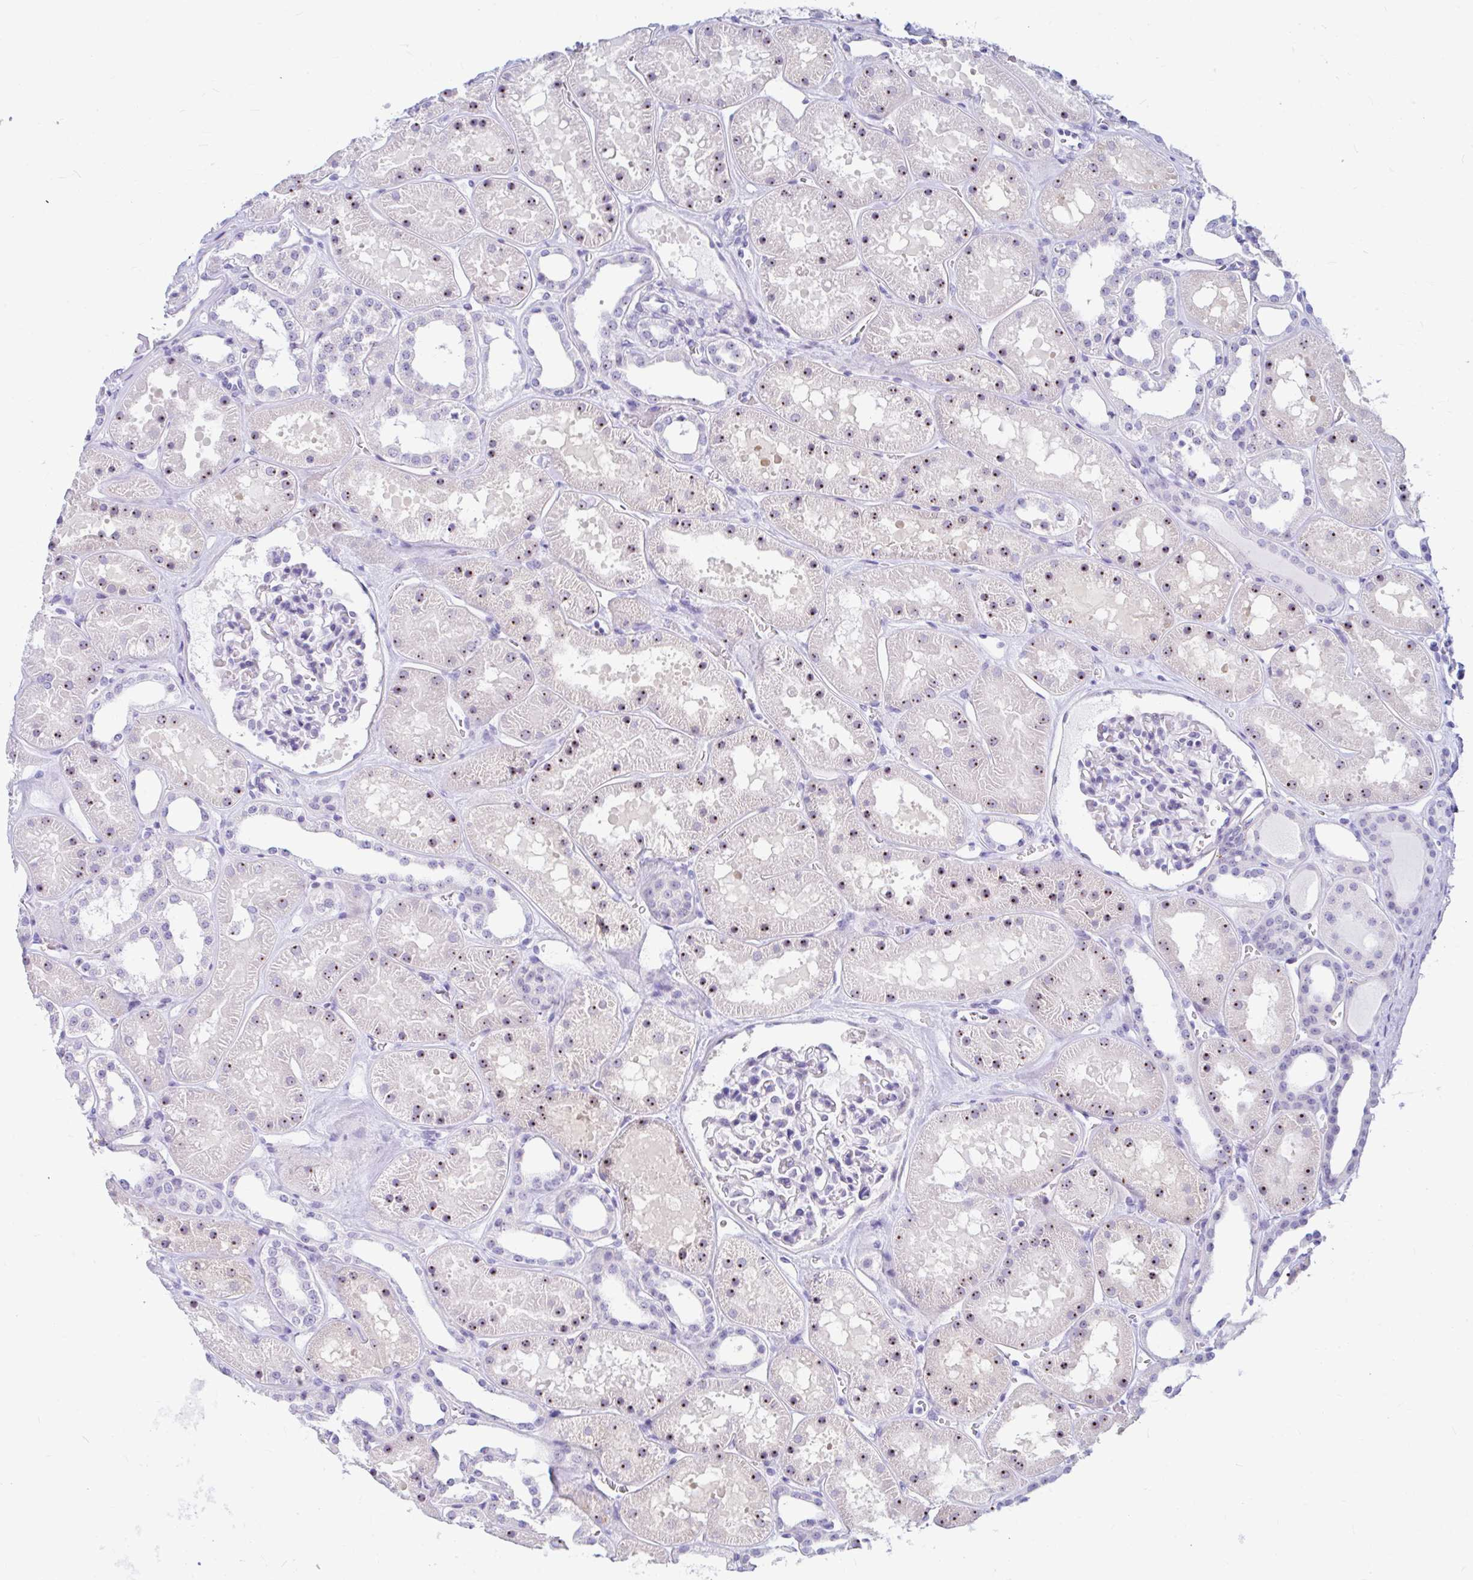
{"staining": {"intensity": "negative", "quantity": "none", "location": "none"}, "tissue": "kidney", "cell_type": "Cells in glomeruli", "image_type": "normal", "snomed": [{"axis": "morphology", "description": "Normal tissue, NOS"}, {"axis": "topography", "description": "Kidney"}], "caption": "Kidney was stained to show a protein in brown. There is no significant staining in cells in glomeruli. (Brightfield microscopy of DAB immunohistochemistry at high magnification).", "gene": "FTSJ3", "patient": {"sex": "female", "age": 41}}